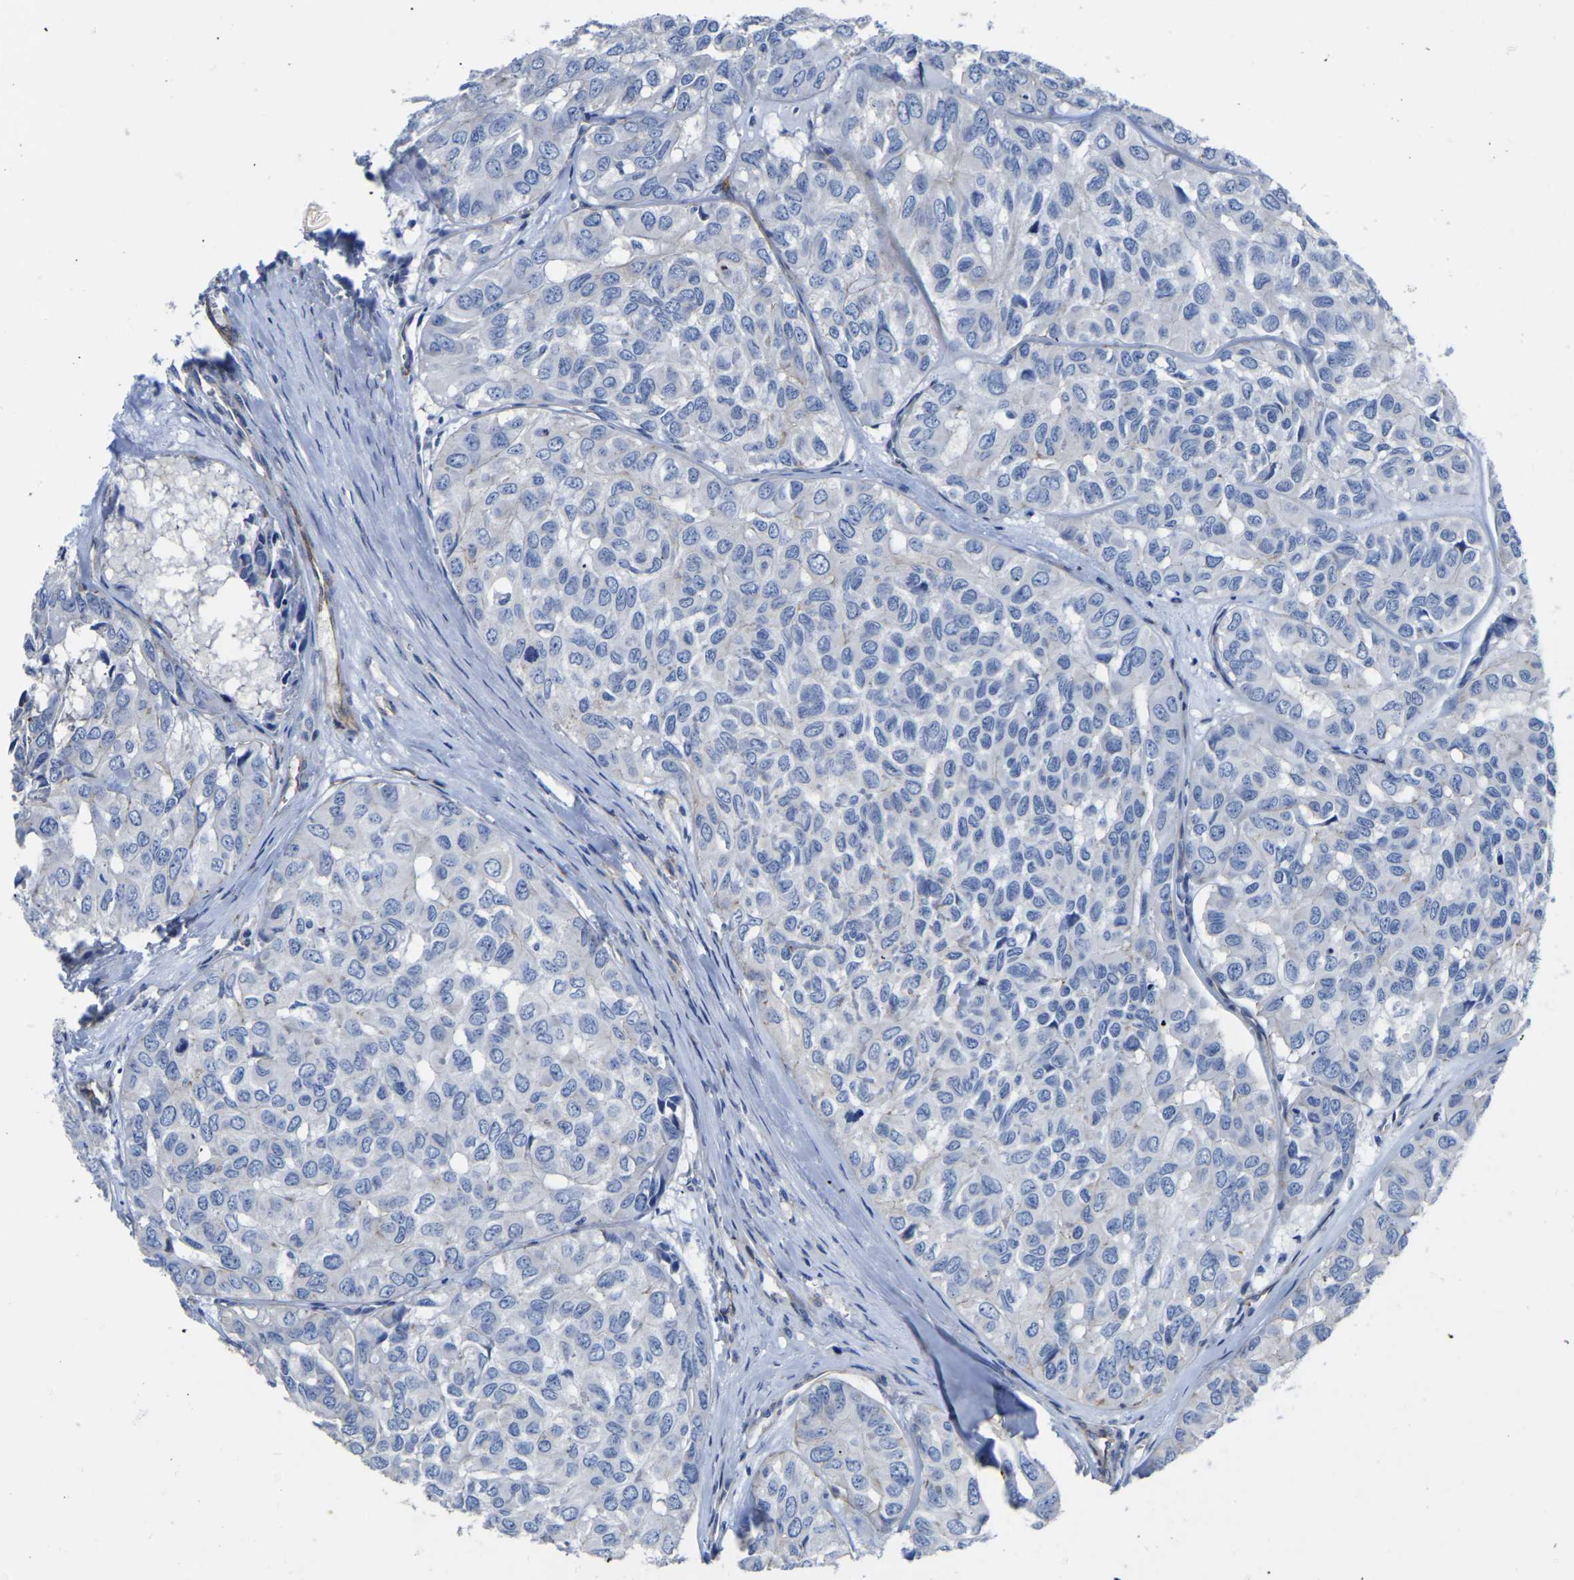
{"staining": {"intensity": "negative", "quantity": "none", "location": "none"}, "tissue": "head and neck cancer", "cell_type": "Tumor cells", "image_type": "cancer", "snomed": [{"axis": "morphology", "description": "Adenocarcinoma, NOS"}, {"axis": "topography", "description": "Salivary gland, NOS"}, {"axis": "topography", "description": "Head-Neck"}], "caption": "An immunohistochemistry micrograph of head and neck cancer is shown. There is no staining in tumor cells of head and neck cancer.", "gene": "SLC45A3", "patient": {"sex": "female", "age": 76}}